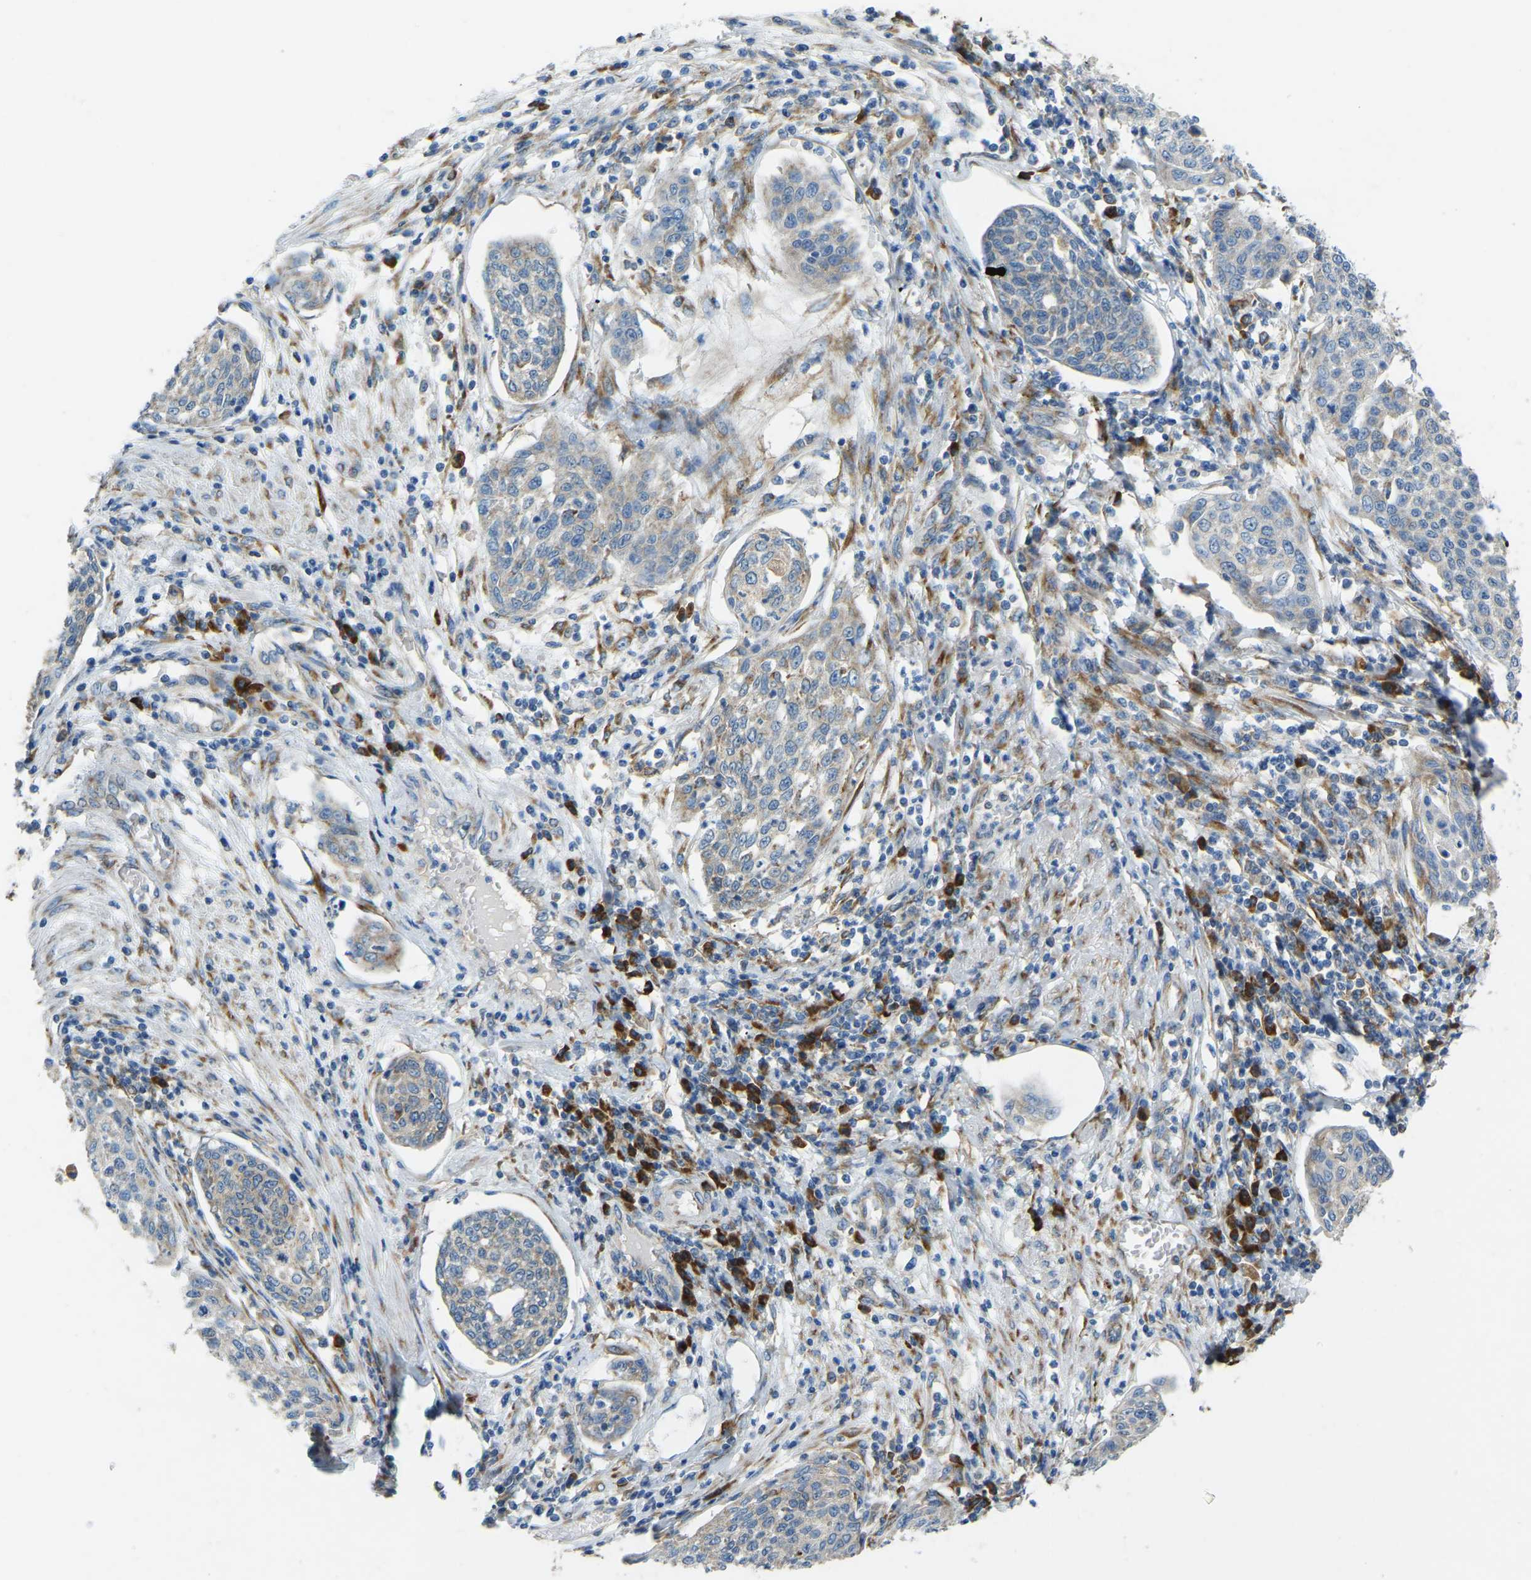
{"staining": {"intensity": "negative", "quantity": "none", "location": "none"}, "tissue": "cervical cancer", "cell_type": "Tumor cells", "image_type": "cancer", "snomed": [{"axis": "morphology", "description": "Squamous cell carcinoma, NOS"}, {"axis": "topography", "description": "Cervix"}], "caption": "DAB (3,3'-diaminobenzidine) immunohistochemical staining of human cervical cancer demonstrates no significant staining in tumor cells.", "gene": "SND1", "patient": {"sex": "female", "age": 34}}